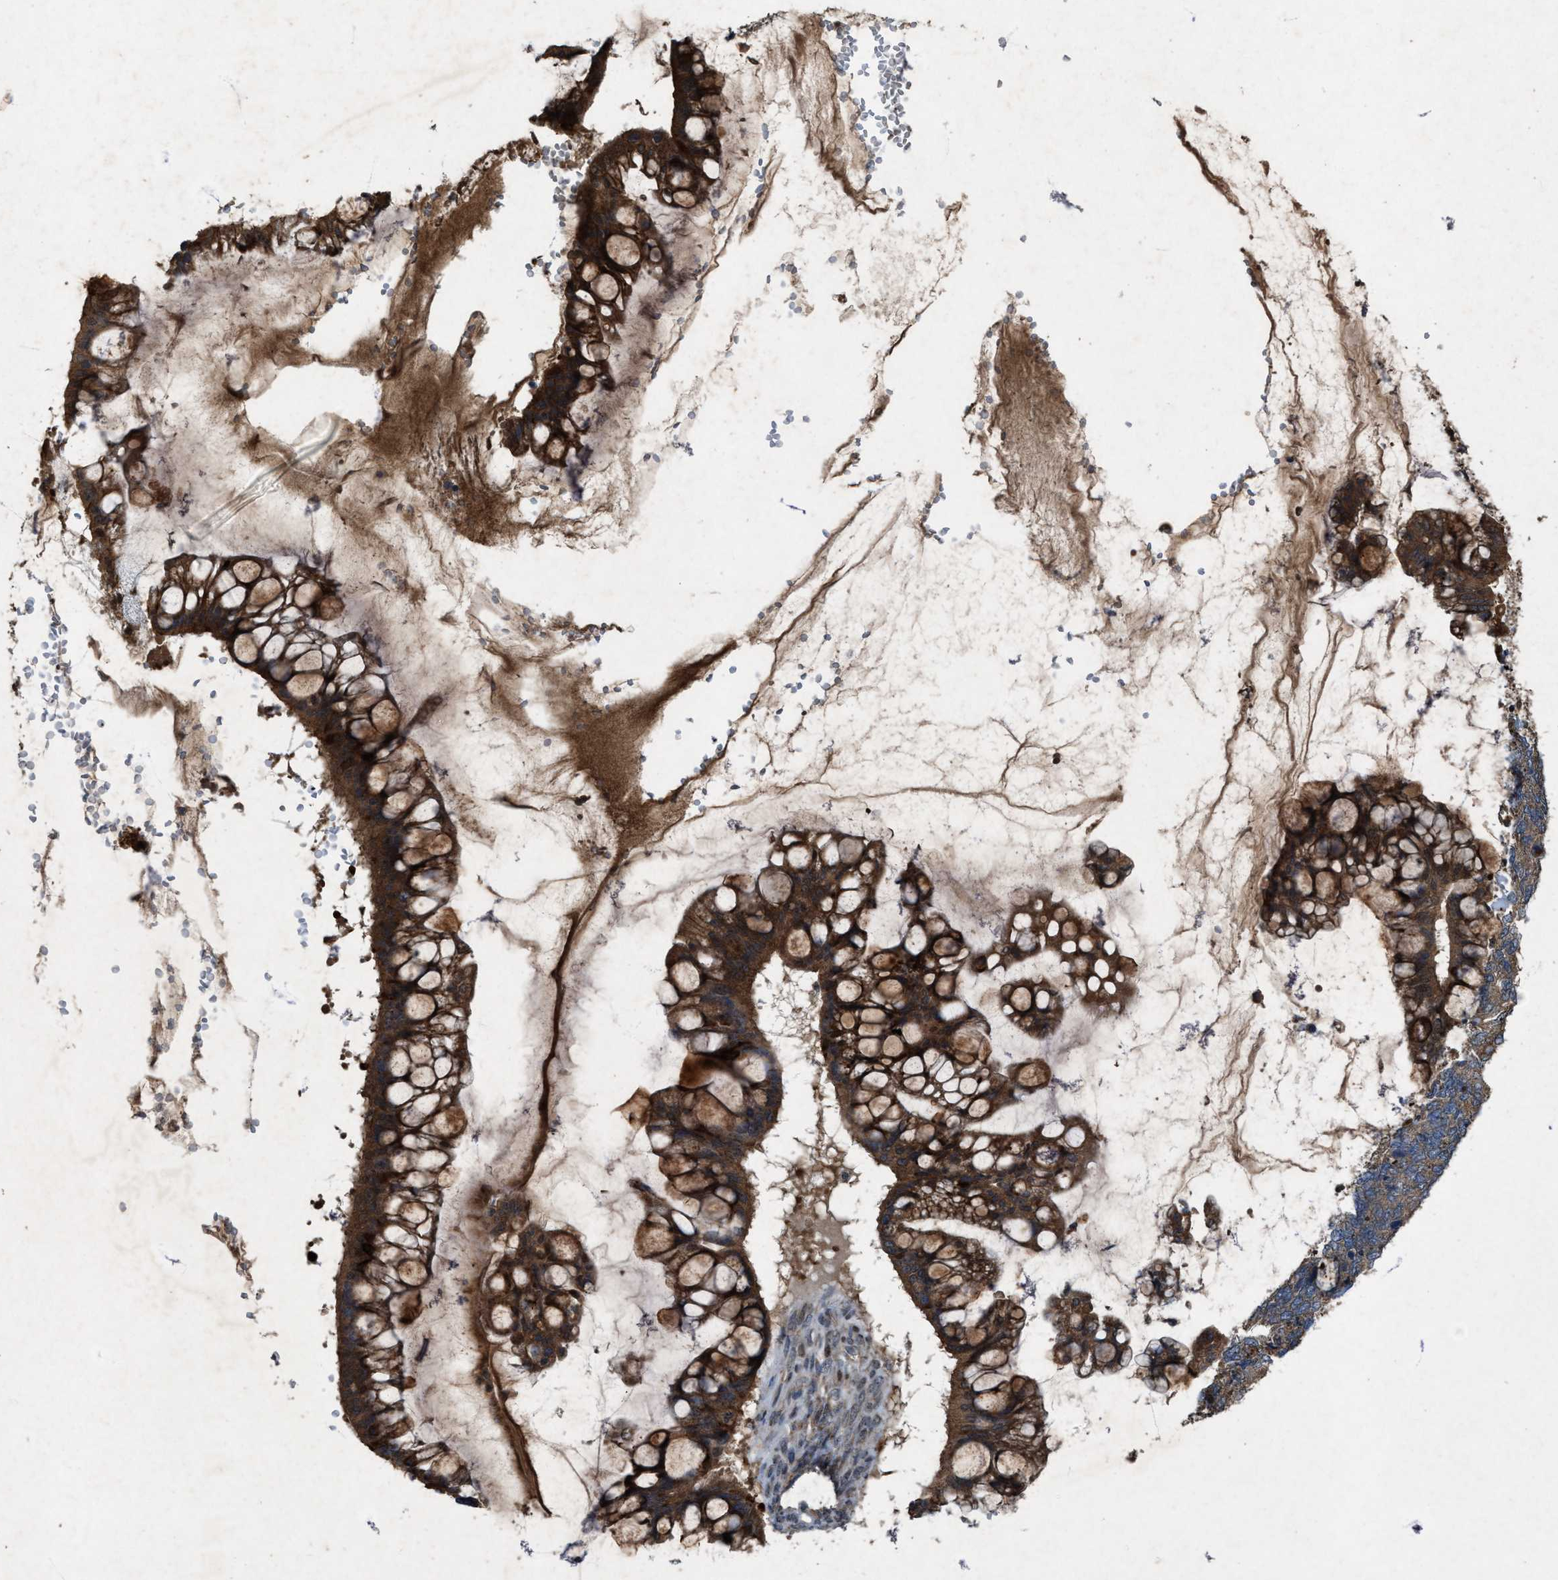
{"staining": {"intensity": "strong", "quantity": ">75%", "location": "cytoplasmic/membranous"}, "tissue": "ovarian cancer", "cell_type": "Tumor cells", "image_type": "cancer", "snomed": [{"axis": "morphology", "description": "Cystadenocarcinoma, mucinous, NOS"}, {"axis": "topography", "description": "Ovary"}], "caption": "This photomicrograph exhibits immunohistochemistry (IHC) staining of ovarian cancer (mucinous cystadenocarcinoma), with high strong cytoplasmic/membranous positivity in about >75% of tumor cells.", "gene": "PDP2", "patient": {"sex": "female", "age": 73}}